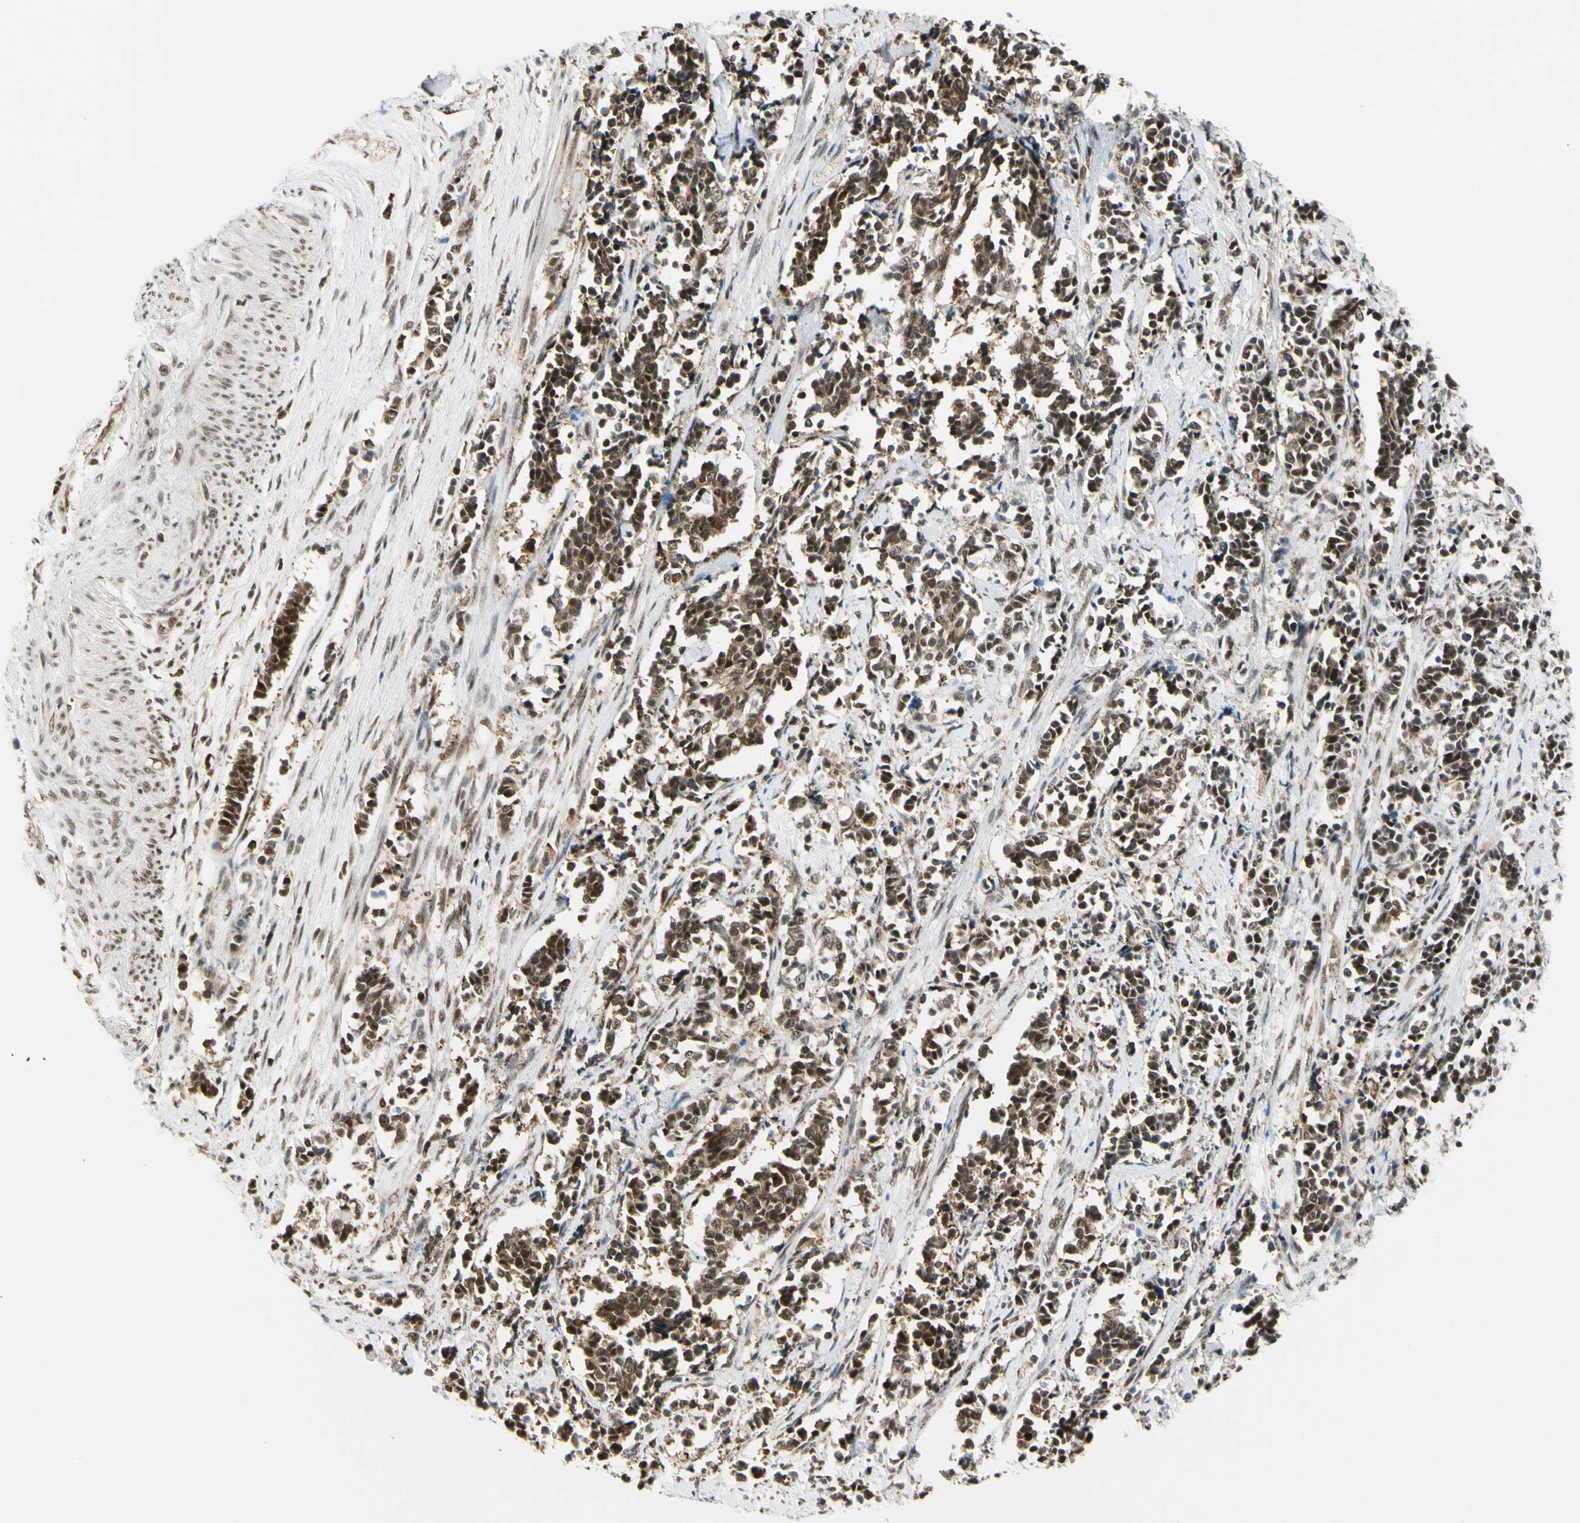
{"staining": {"intensity": "strong", "quantity": ">75%", "location": "cytoplasmic/membranous,nuclear"}, "tissue": "cervical cancer", "cell_type": "Tumor cells", "image_type": "cancer", "snomed": [{"axis": "morphology", "description": "Squamous cell carcinoma, NOS"}, {"axis": "topography", "description": "Cervix"}], "caption": "Human cervical cancer stained with a brown dye reveals strong cytoplasmic/membranous and nuclear positive staining in about >75% of tumor cells.", "gene": "DAXX", "patient": {"sex": "female", "age": 35}}